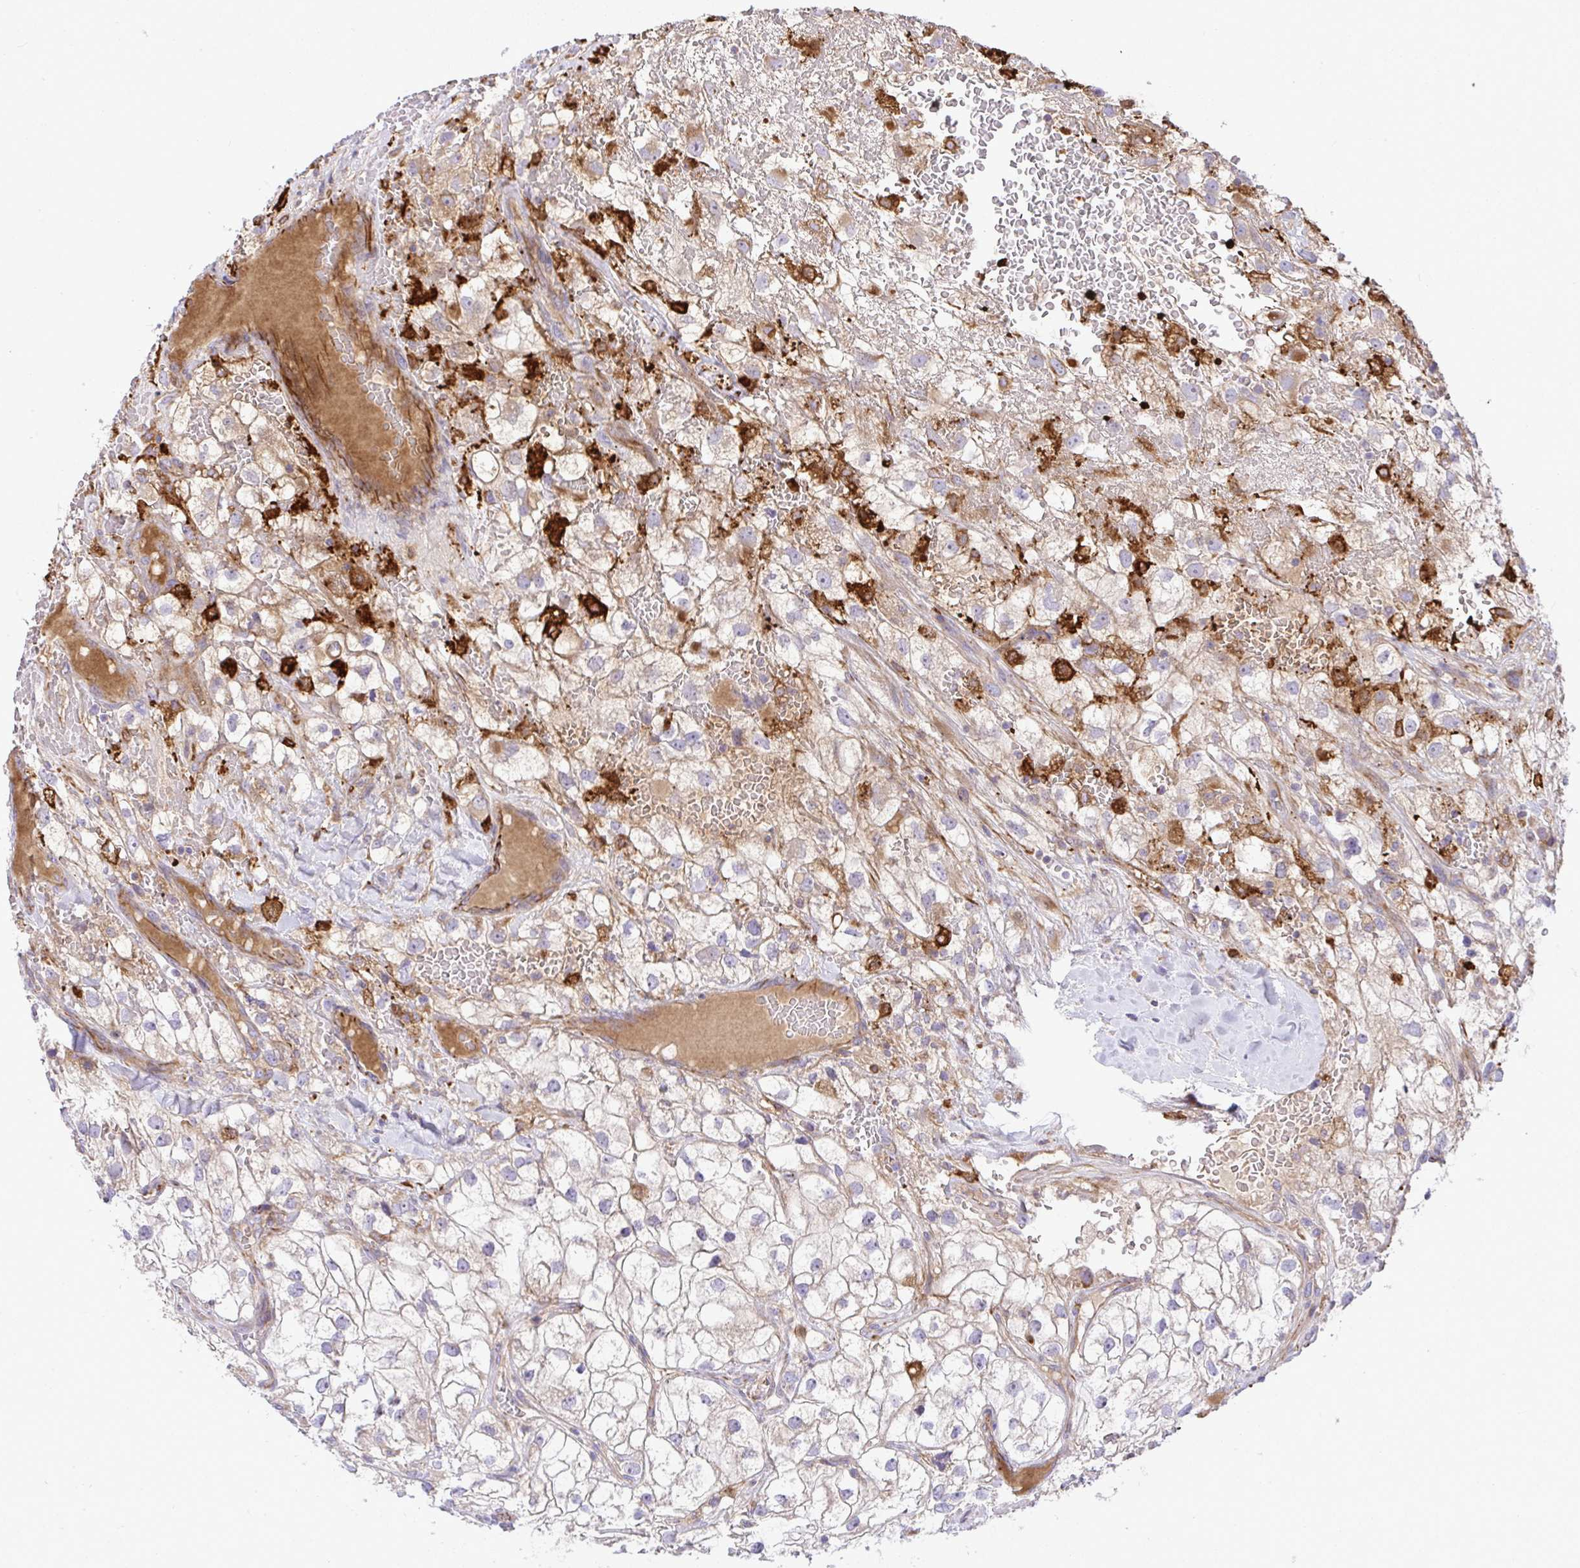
{"staining": {"intensity": "negative", "quantity": "none", "location": "none"}, "tissue": "renal cancer", "cell_type": "Tumor cells", "image_type": "cancer", "snomed": [{"axis": "morphology", "description": "Adenocarcinoma, NOS"}, {"axis": "topography", "description": "Kidney"}], "caption": "Tumor cells are negative for protein expression in human renal cancer (adenocarcinoma).", "gene": "GRID2", "patient": {"sex": "male", "age": 59}}